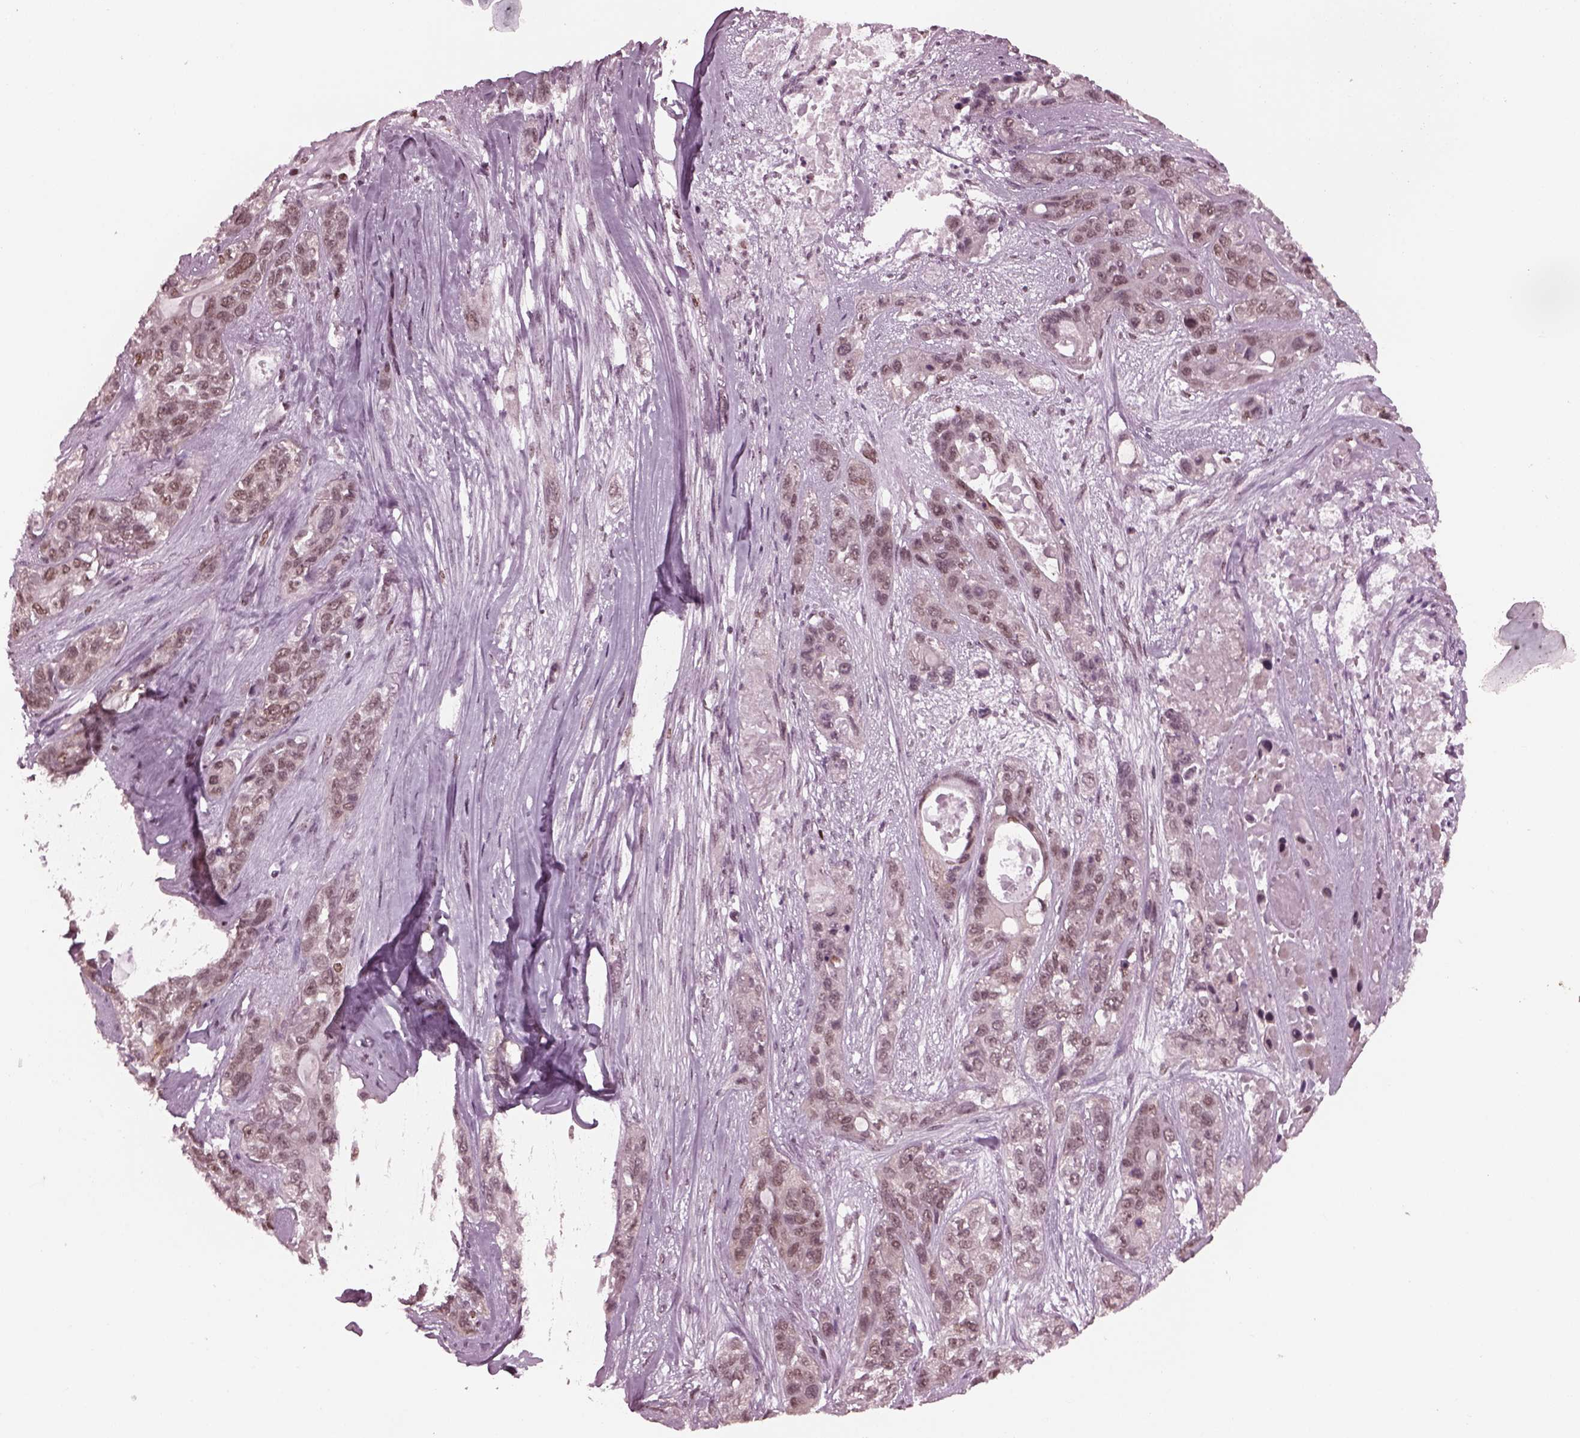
{"staining": {"intensity": "negative", "quantity": "none", "location": "none"}, "tissue": "lung cancer", "cell_type": "Tumor cells", "image_type": "cancer", "snomed": [{"axis": "morphology", "description": "Squamous cell carcinoma, NOS"}, {"axis": "topography", "description": "Lung"}], "caption": "The IHC histopathology image has no significant positivity in tumor cells of lung cancer tissue.", "gene": "RUVBL2", "patient": {"sex": "female", "age": 70}}